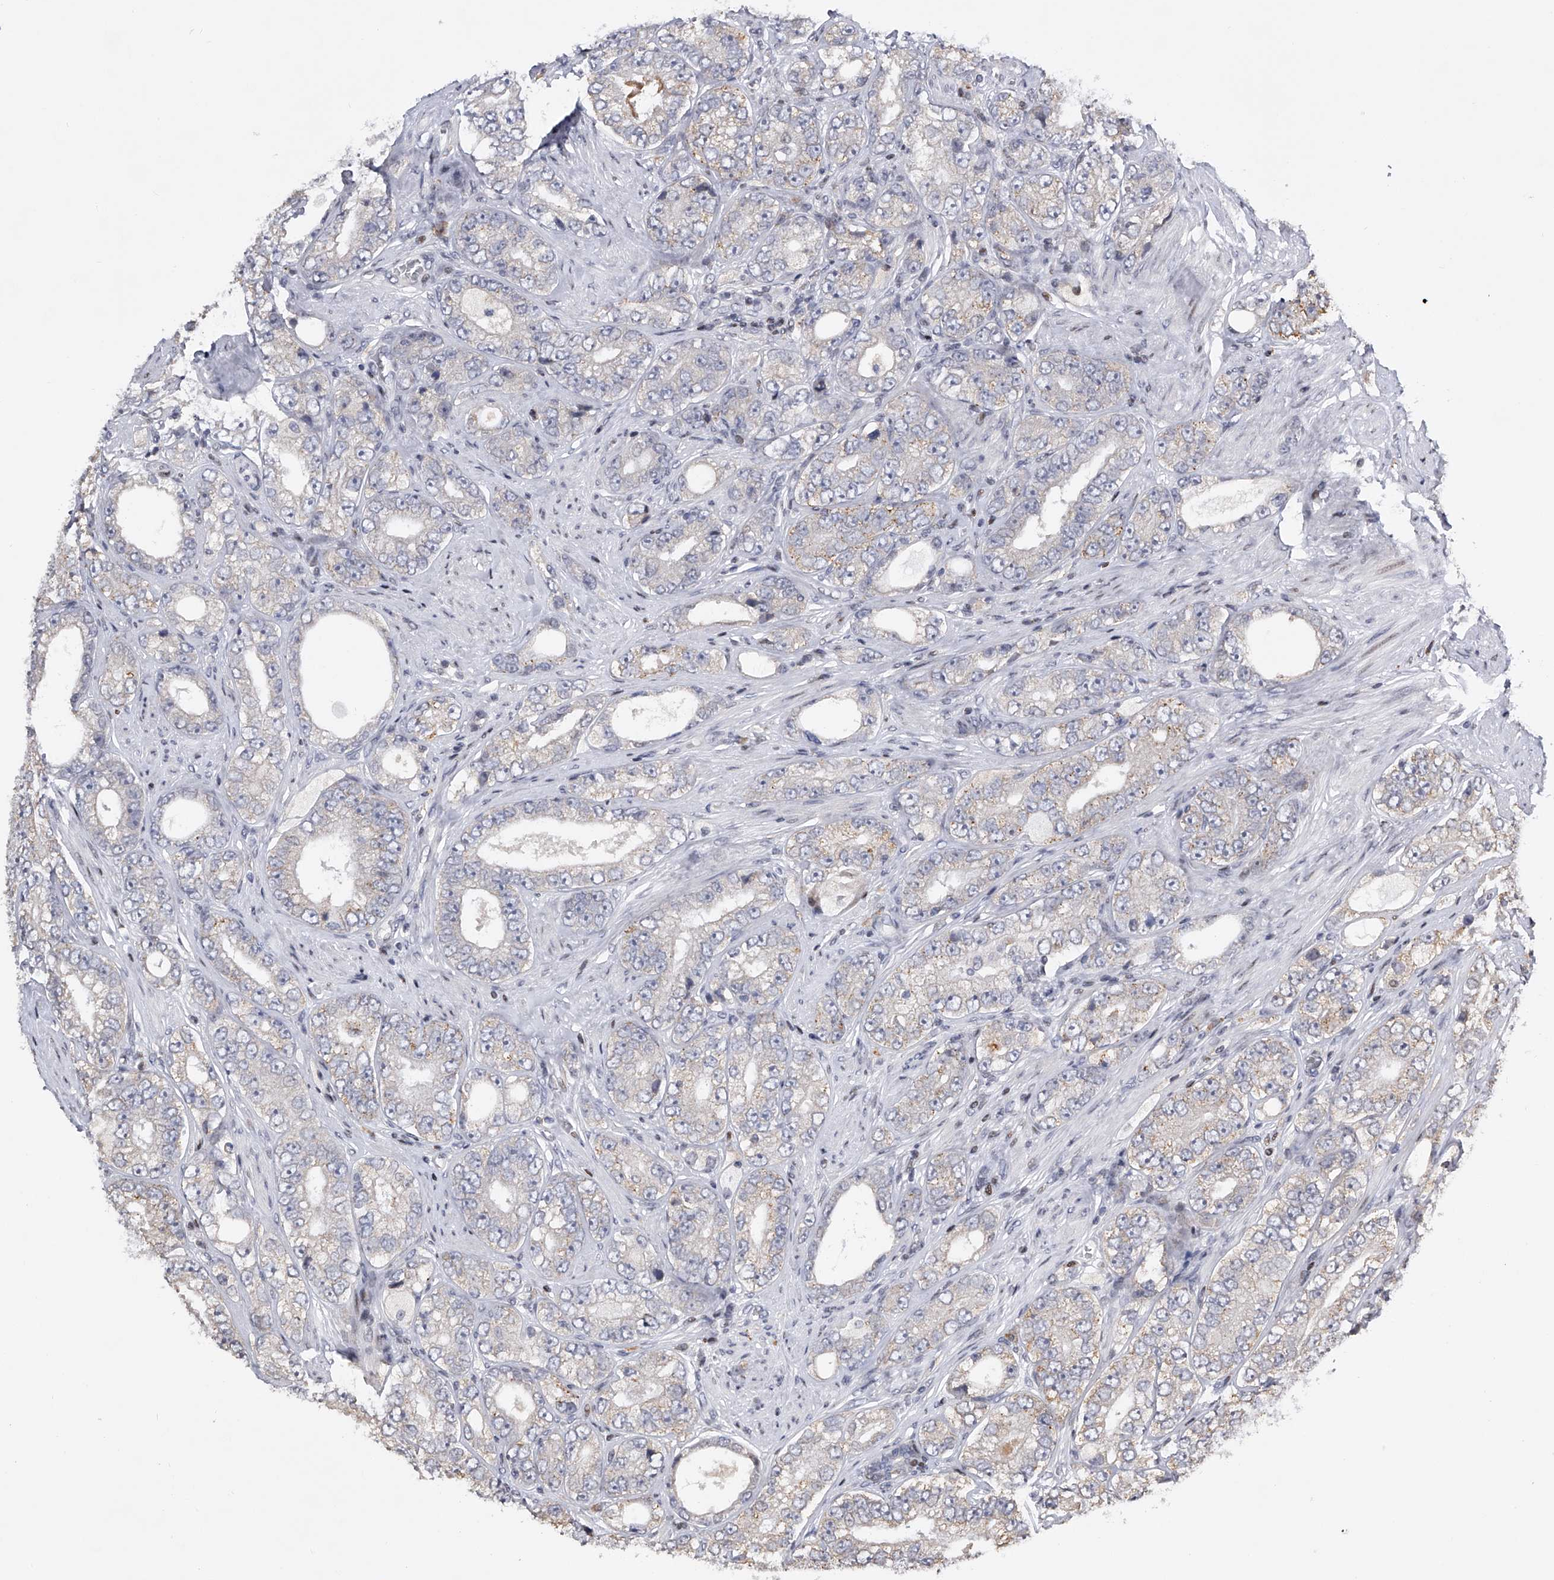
{"staining": {"intensity": "negative", "quantity": "none", "location": "none"}, "tissue": "prostate cancer", "cell_type": "Tumor cells", "image_type": "cancer", "snomed": [{"axis": "morphology", "description": "Adenocarcinoma, High grade"}, {"axis": "topography", "description": "Prostate"}], "caption": "Prostate cancer (adenocarcinoma (high-grade)) was stained to show a protein in brown. There is no significant staining in tumor cells.", "gene": "RWDD2A", "patient": {"sex": "male", "age": 56}}